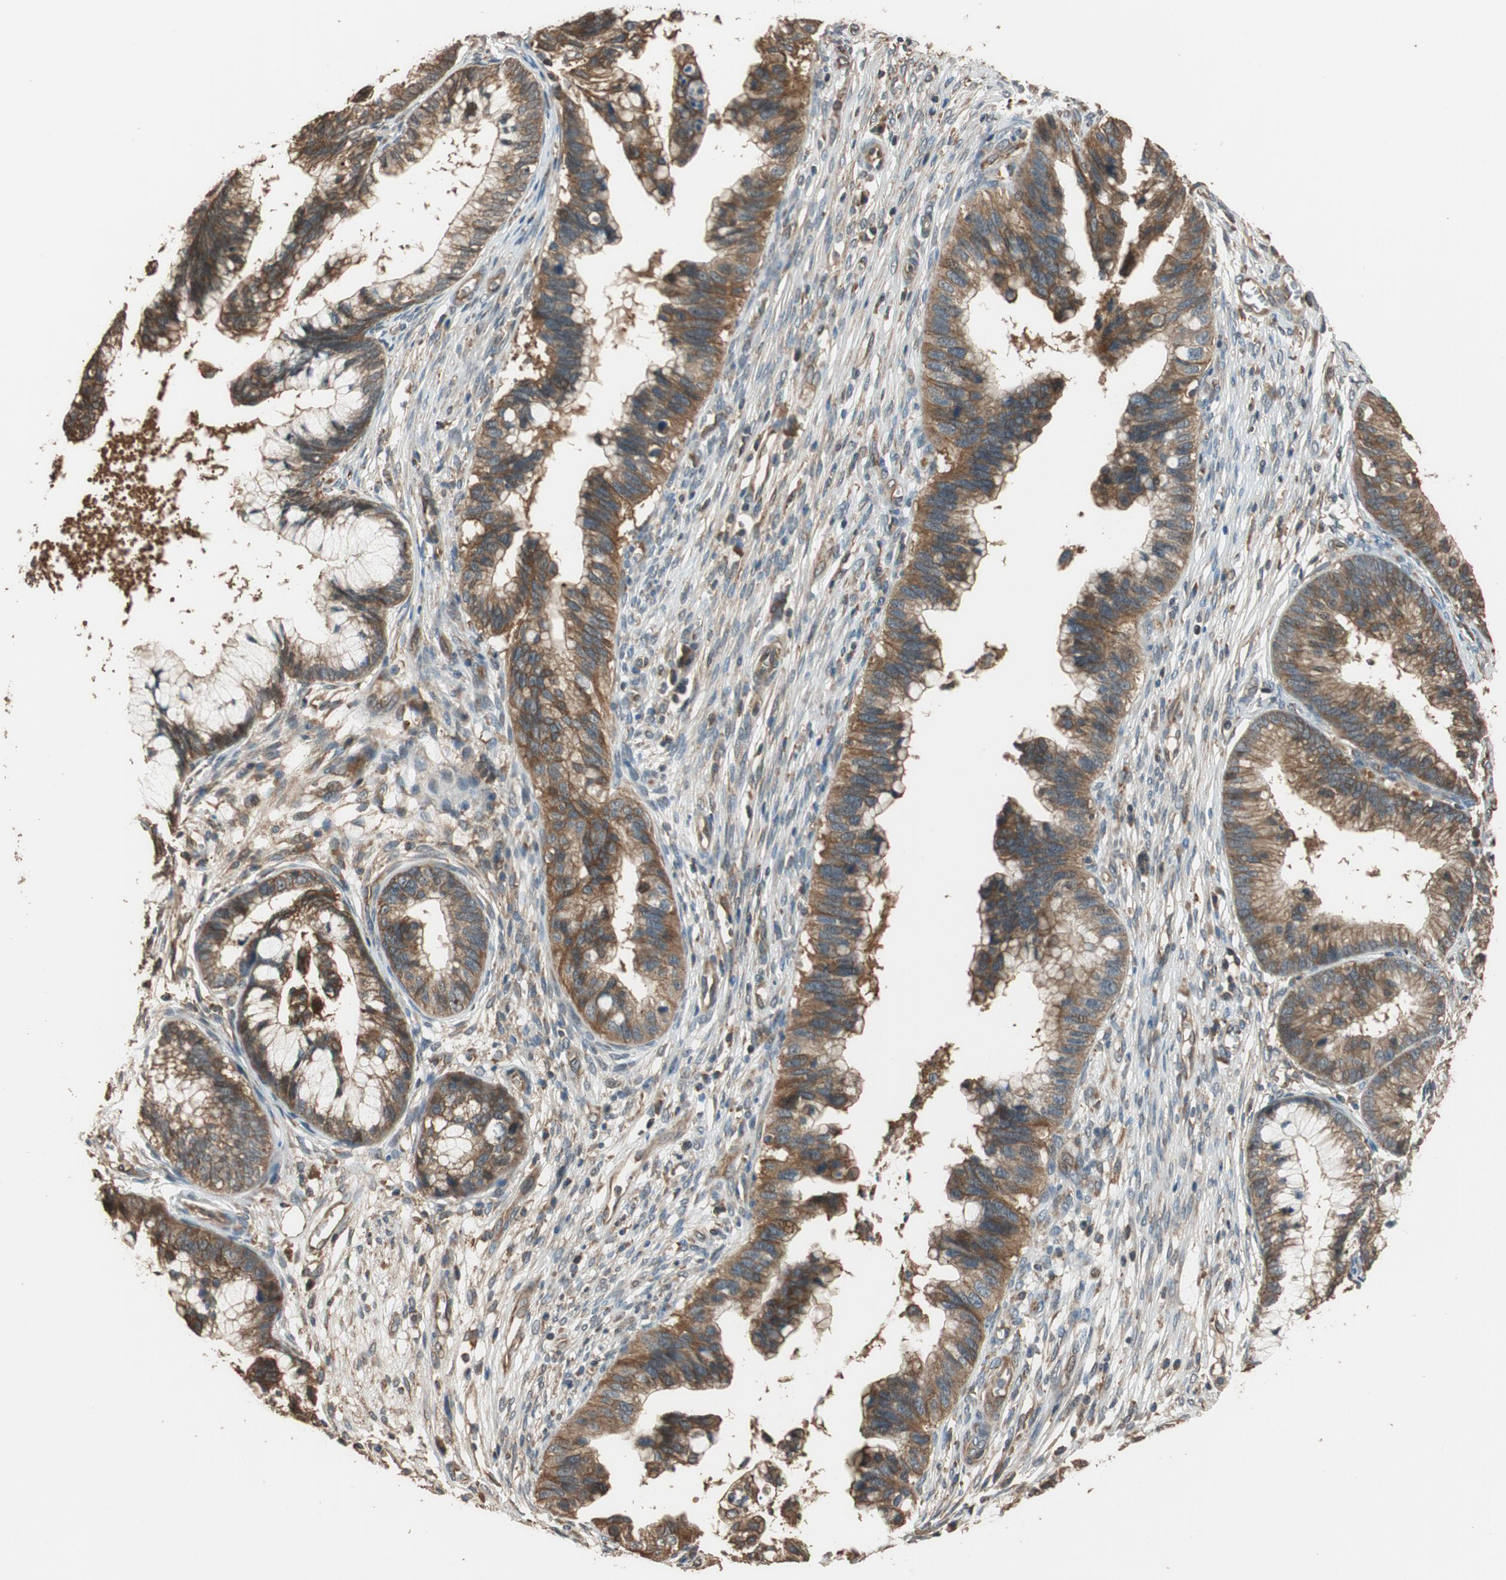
{"staining": {"intensity": "moderate", "quantity": ">75%", "location": "cytoplasmic/membranous"}, "tissue": "cervical cancer", "cell_type": "Tumor cells", "image_type": "cancer", "snomed": [{"axis": "morphology", "description": "Adenocarcinoma, NOS"}, {"axis": "topography", "description": "Cervix"}], "caption": "Moderate cytoplasmic/membranous protein staining is appreciated in about >75% of tumor cells in adenocarcinoma (cervical). (DAB (3,3'-diaminobenzidine) IHC, brown staining for protein, blue staining for nuclei).", "gene": "MST1R", "patient": {"sex": "female", "age": 44}}